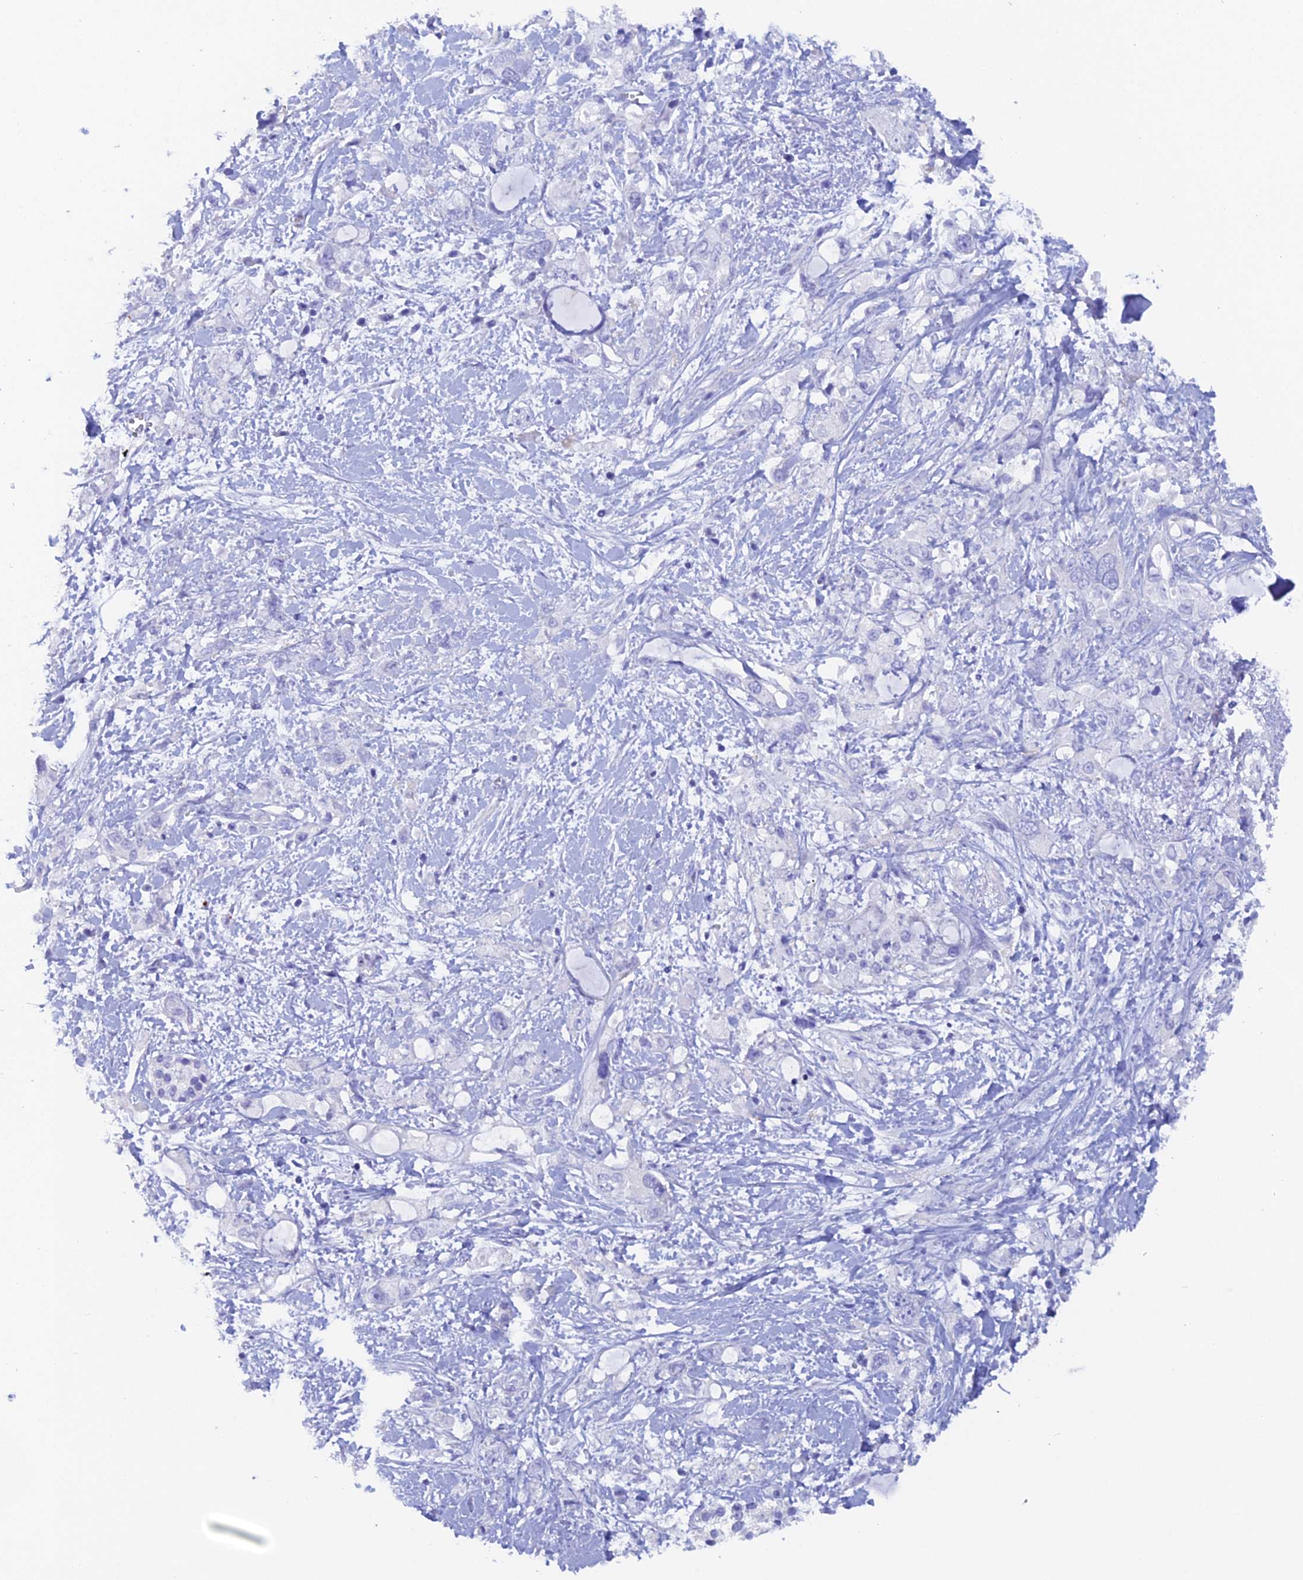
{"staining": {"intensity": "negative", "quantity": "none", "location": "none"}, "tissue": "pancreatic cancer", "cell_type": "Tumor cells", "image_type": "cancer", "snomed": [{"axis": "morphology", "description": "Adenocarcinoma, NOS"}, {"axis": "topography", "description": "Pancreas"}], "caption": "Immunohistochemistry photomicrograph of human pancreatic adenocarcinoma stained for a protein (brown), which shows no staining in tumor cells.", "gene": "FZR1", "patient": {"sex": "female", "age": 56}}